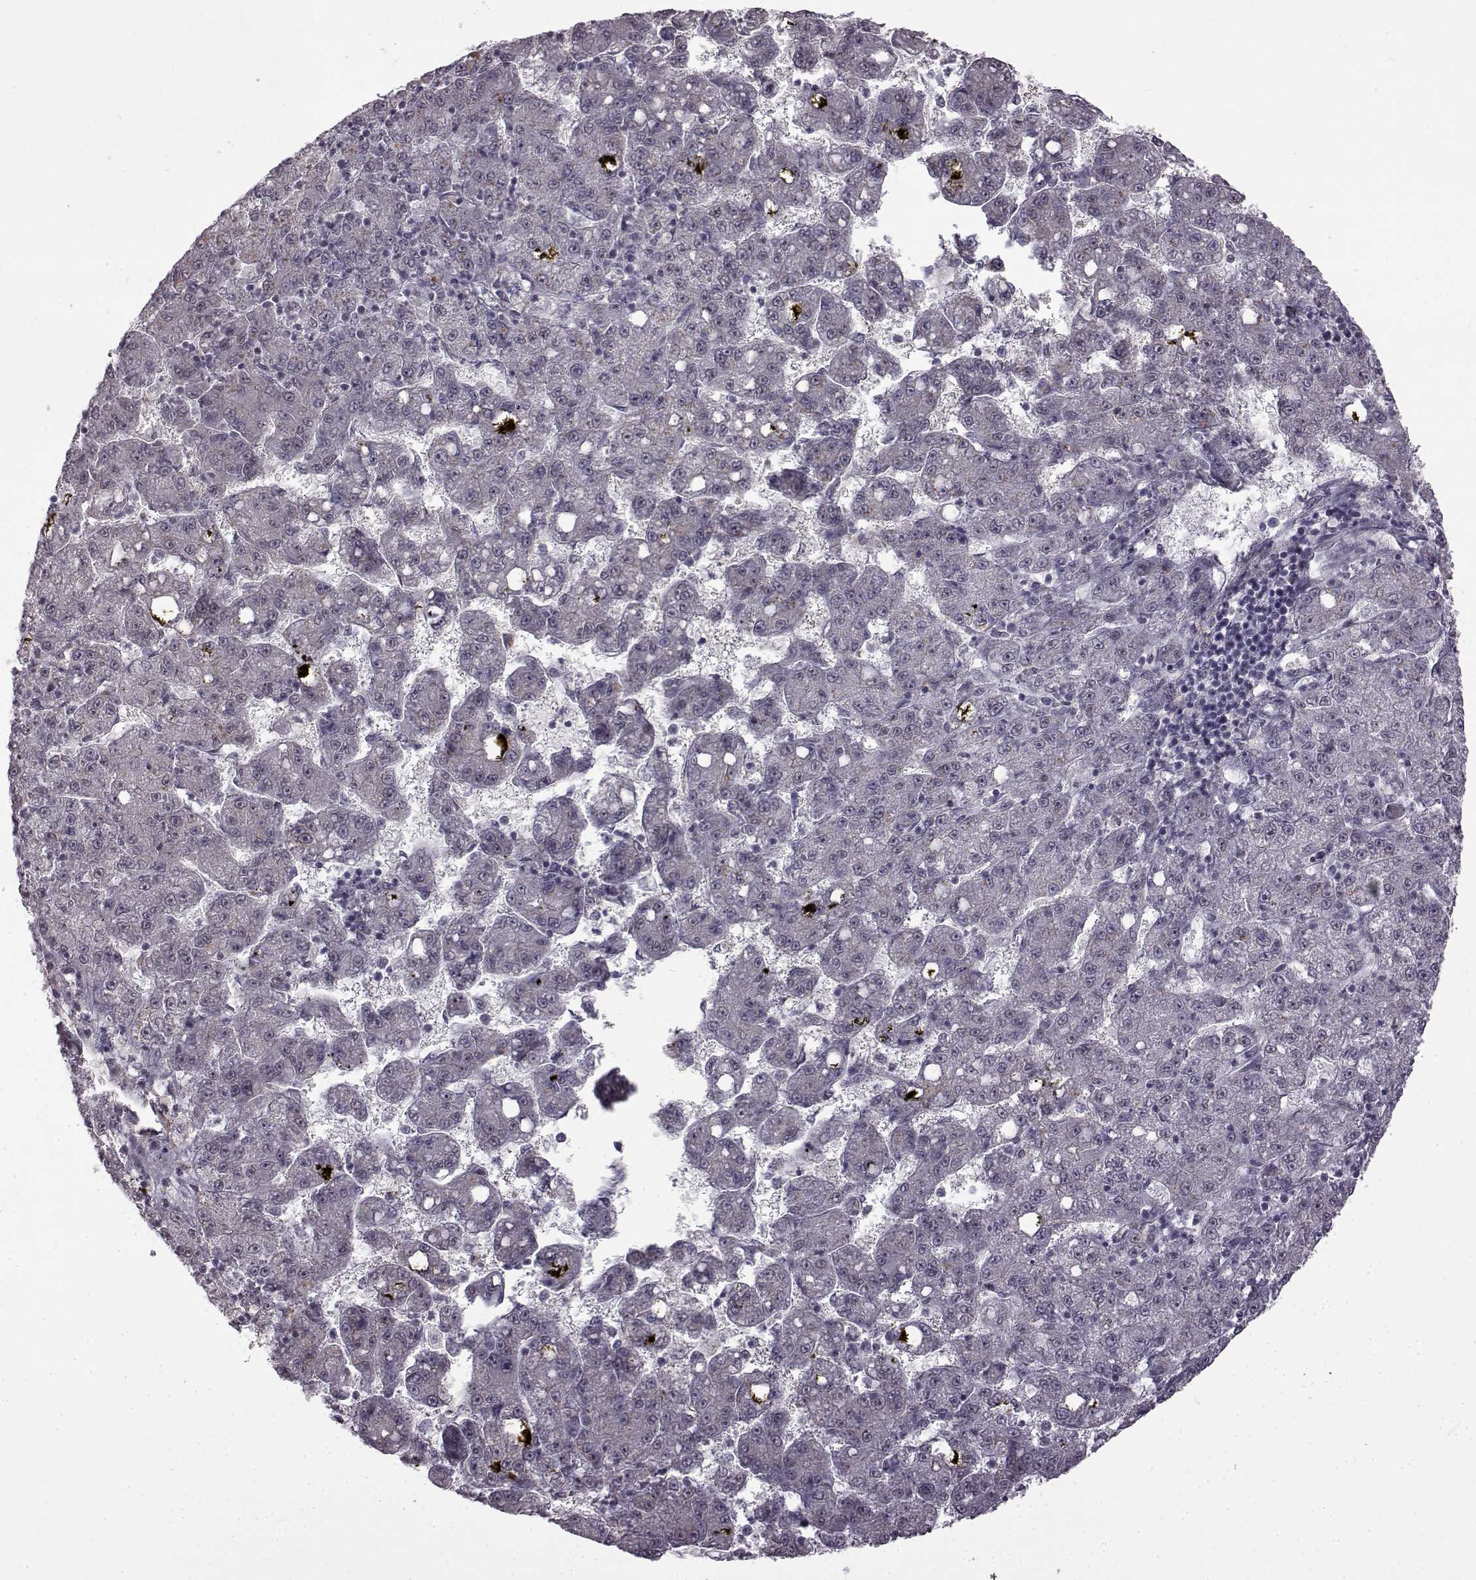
{"staining": {"intensity": "negative", "quantity": "none", "location": "none"}, "tissue": "liver cancer", "cell_type": "Tumor cells", "image_type": "cancer", "snomed": [{"axis": "morphology", "description": "Carcinoma, Hepatocellular, NOS"}, {"axis": "topography", "description": "Liver"}], "caption": "An IHC photomicrograph of liver cancer (hepatocellular carcinoma) is shown. There is no staining in tumor cells of liver cancer (hepatocellular carcinoma).", "gene": "SYNPO2", "patient": {"sex": "female", "age": 65}}